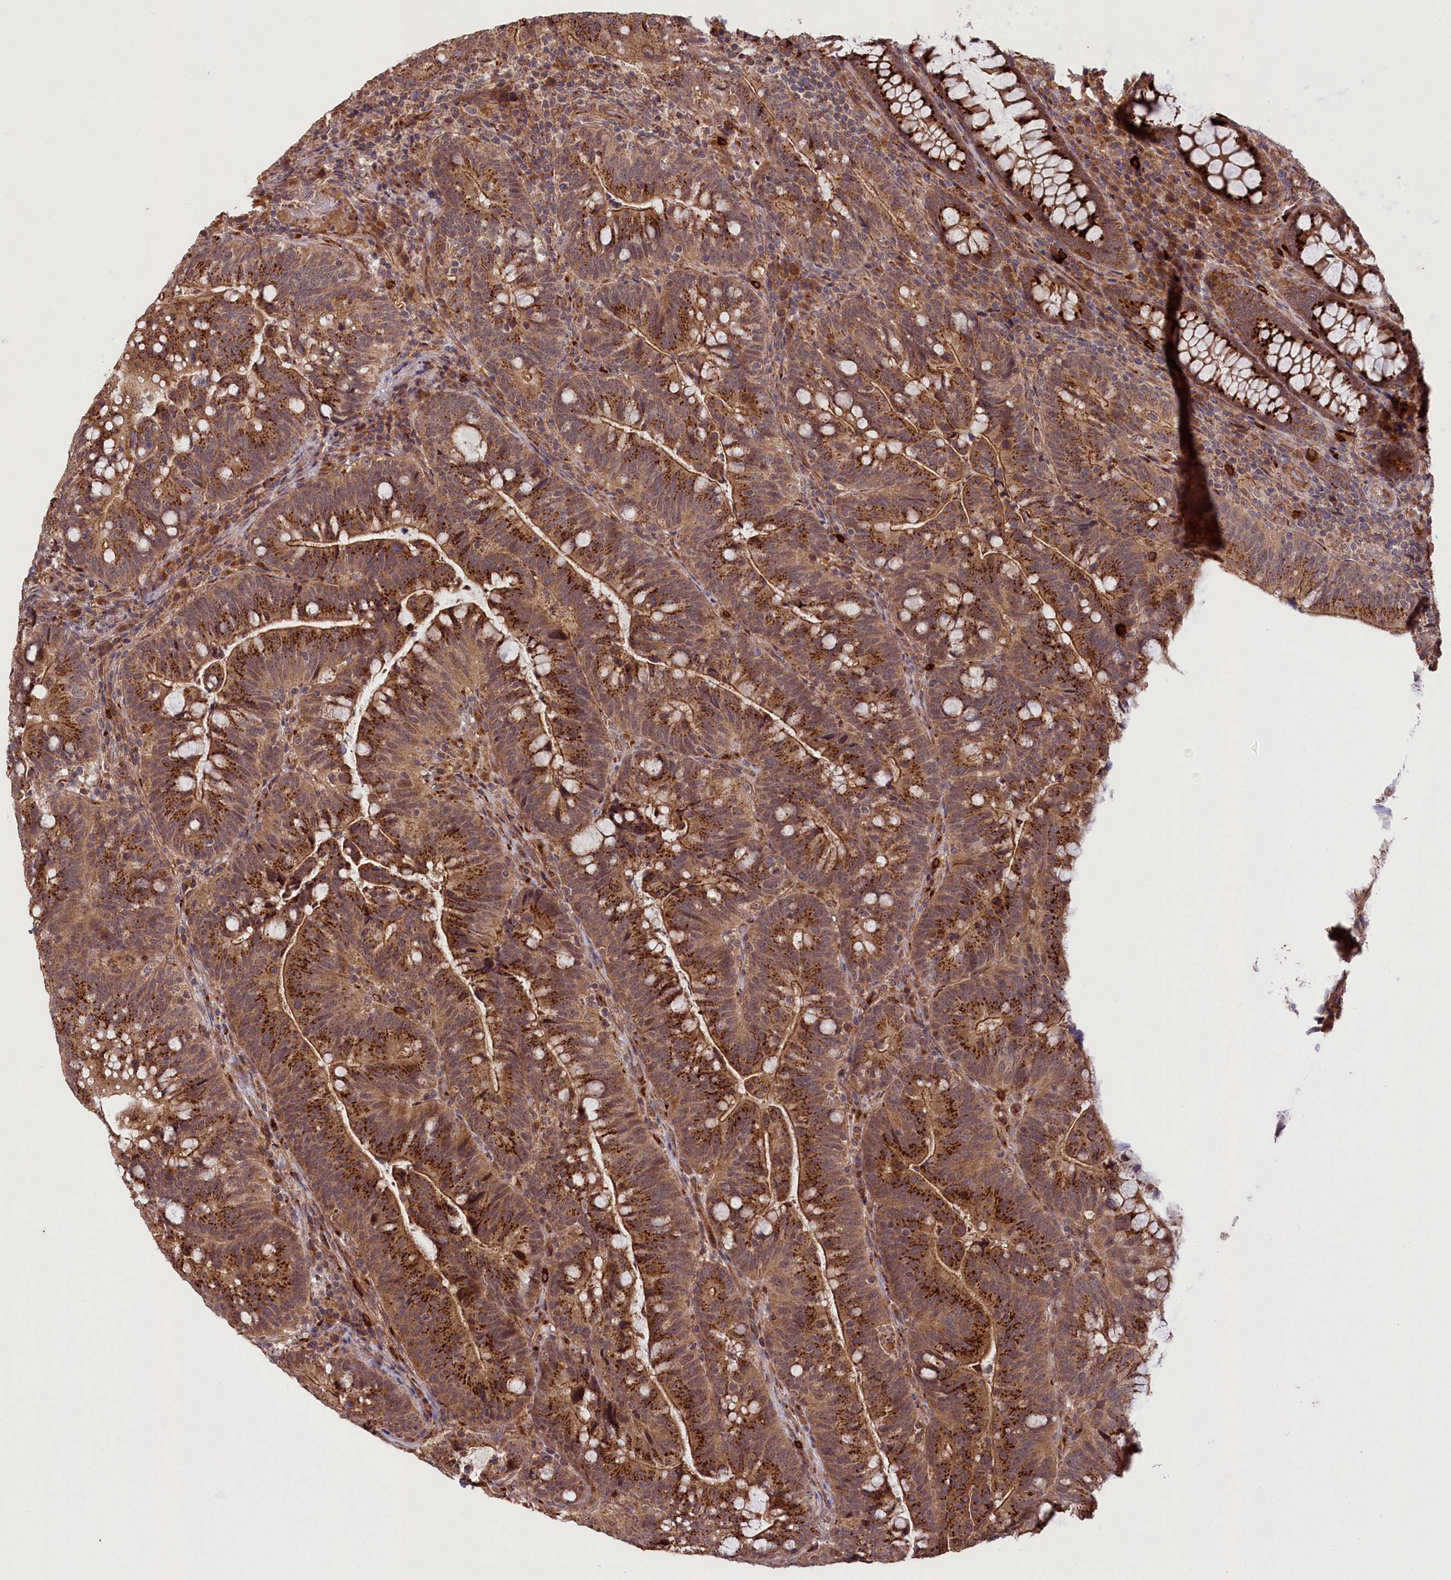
{"staining": {"intensity": "strong", "quantity": ">75%", "location": "cytoplasmic/membranous"}, "tissue": "colorectal cancer", "cell_type": "Tumor cells", "image_type": "cancer", "snomed": [{"axis": "morphology", "description": "Normal tissue, NOS"}, {"axis": "morphology", "description": "Adenocarcinoma, NOS"}, {"axis": "topography", "description": "Colon"}], "caption": "There is high levels of strong cytoplasmic/membranous expression in tumor cells of adenocarcinoma (colorectal), as demonstrated by immunohistochemical staining (brown color).", "gene": "CARD19", "patient": {"sex": "female", "age": 66}}